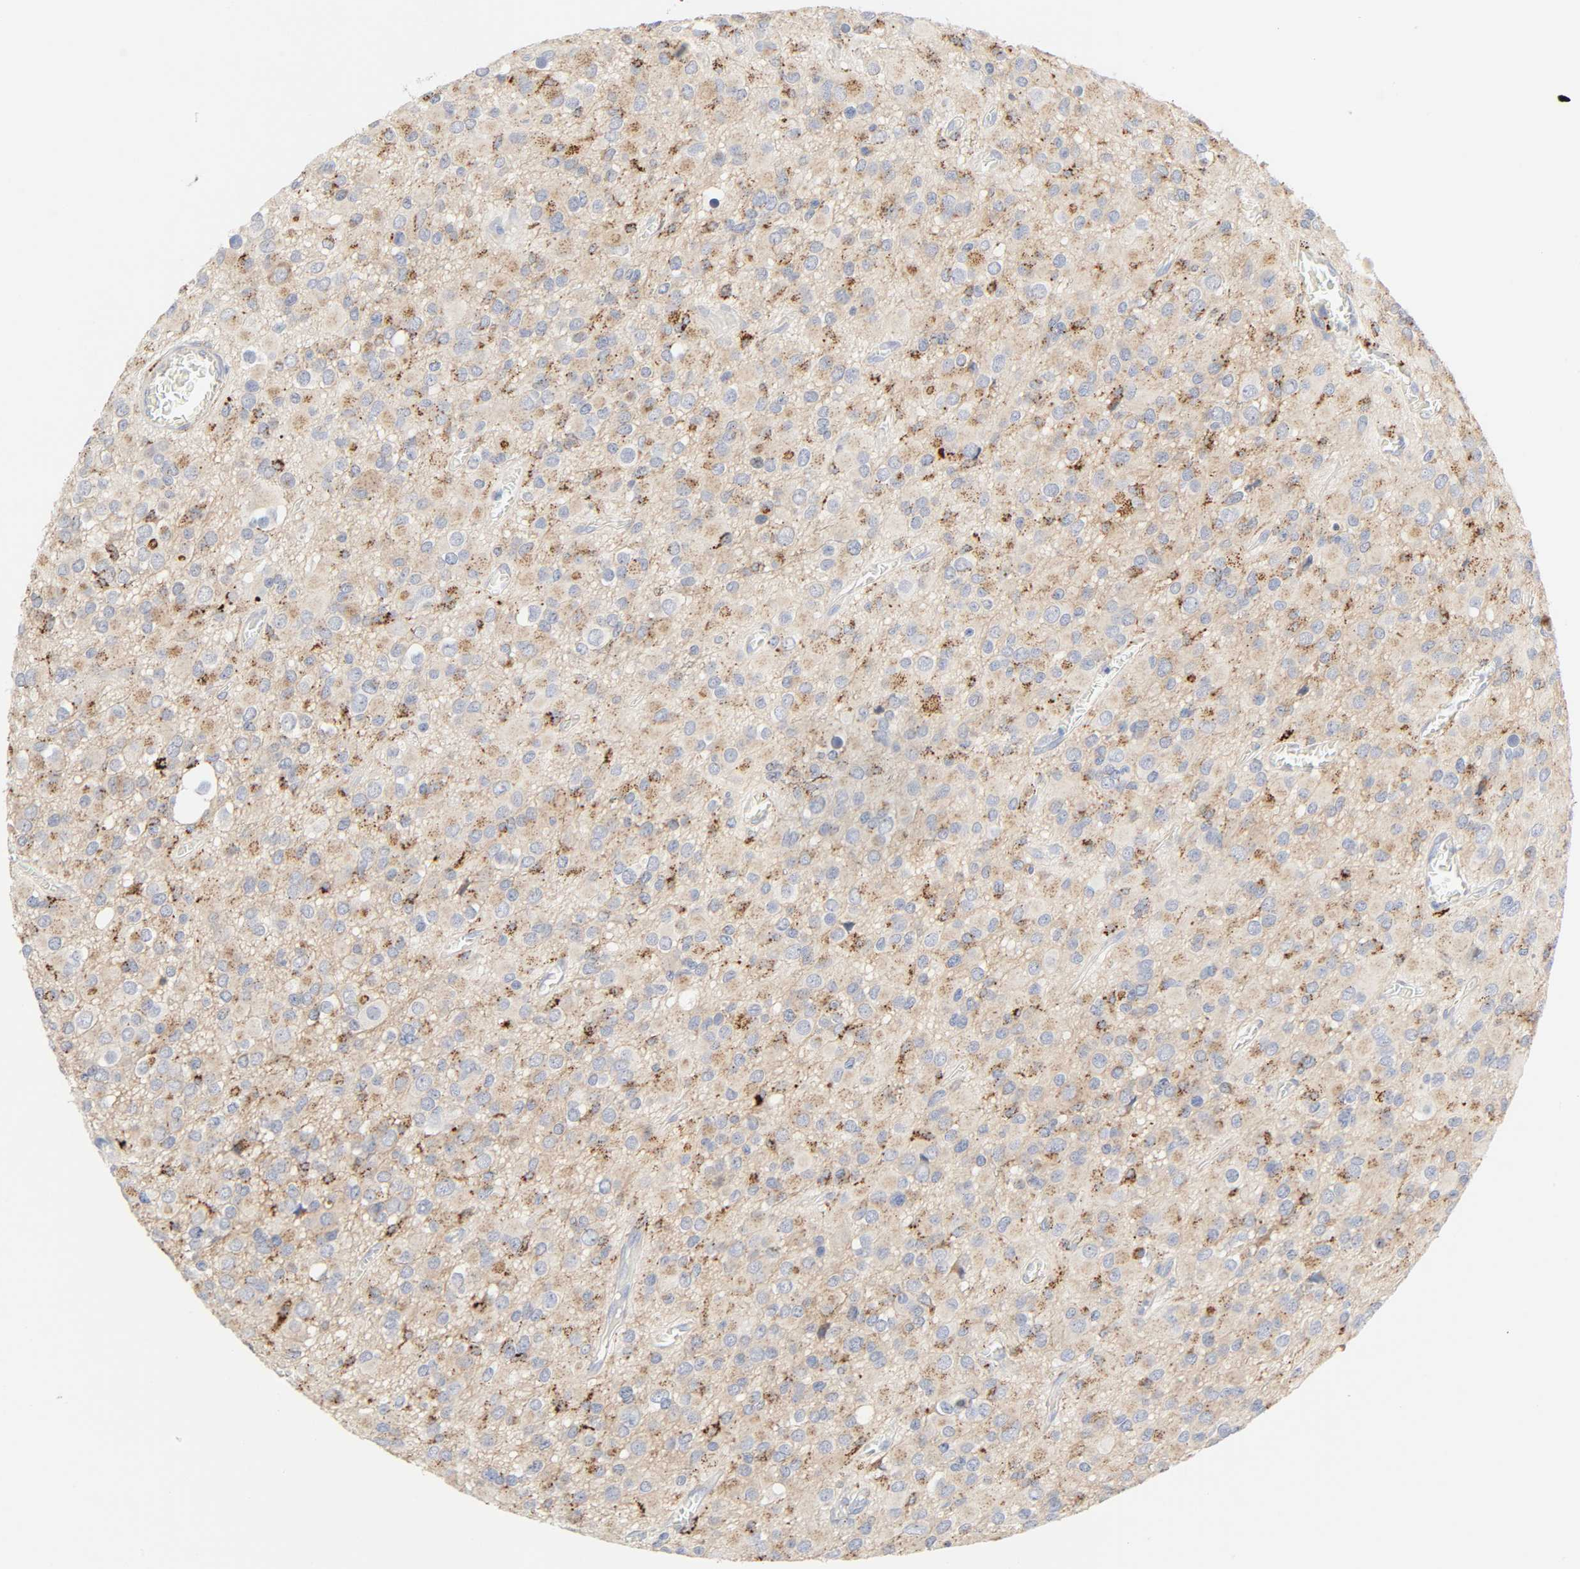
{"staining": {"intensity": "strong", "quantity": "<25%", "location": "cytoplasmic/membranous"}, "tissue": "glioma", "cell_type": "Tumor cells", "image_type": "cancer", "snomed": [{"axis": "morphology", "description": "Glioma, malignant, Low grade"}, {"axis": "topography", "description": "Brain"}], "caption": "The image displays immunohistochemical staining of glioma. There is strong cytoplasmic/membranous staining is appreciated in approximately <25% of tumor cells.", "gene": "MAGEB17", "patient": {"sex": "male", "age": 42}}